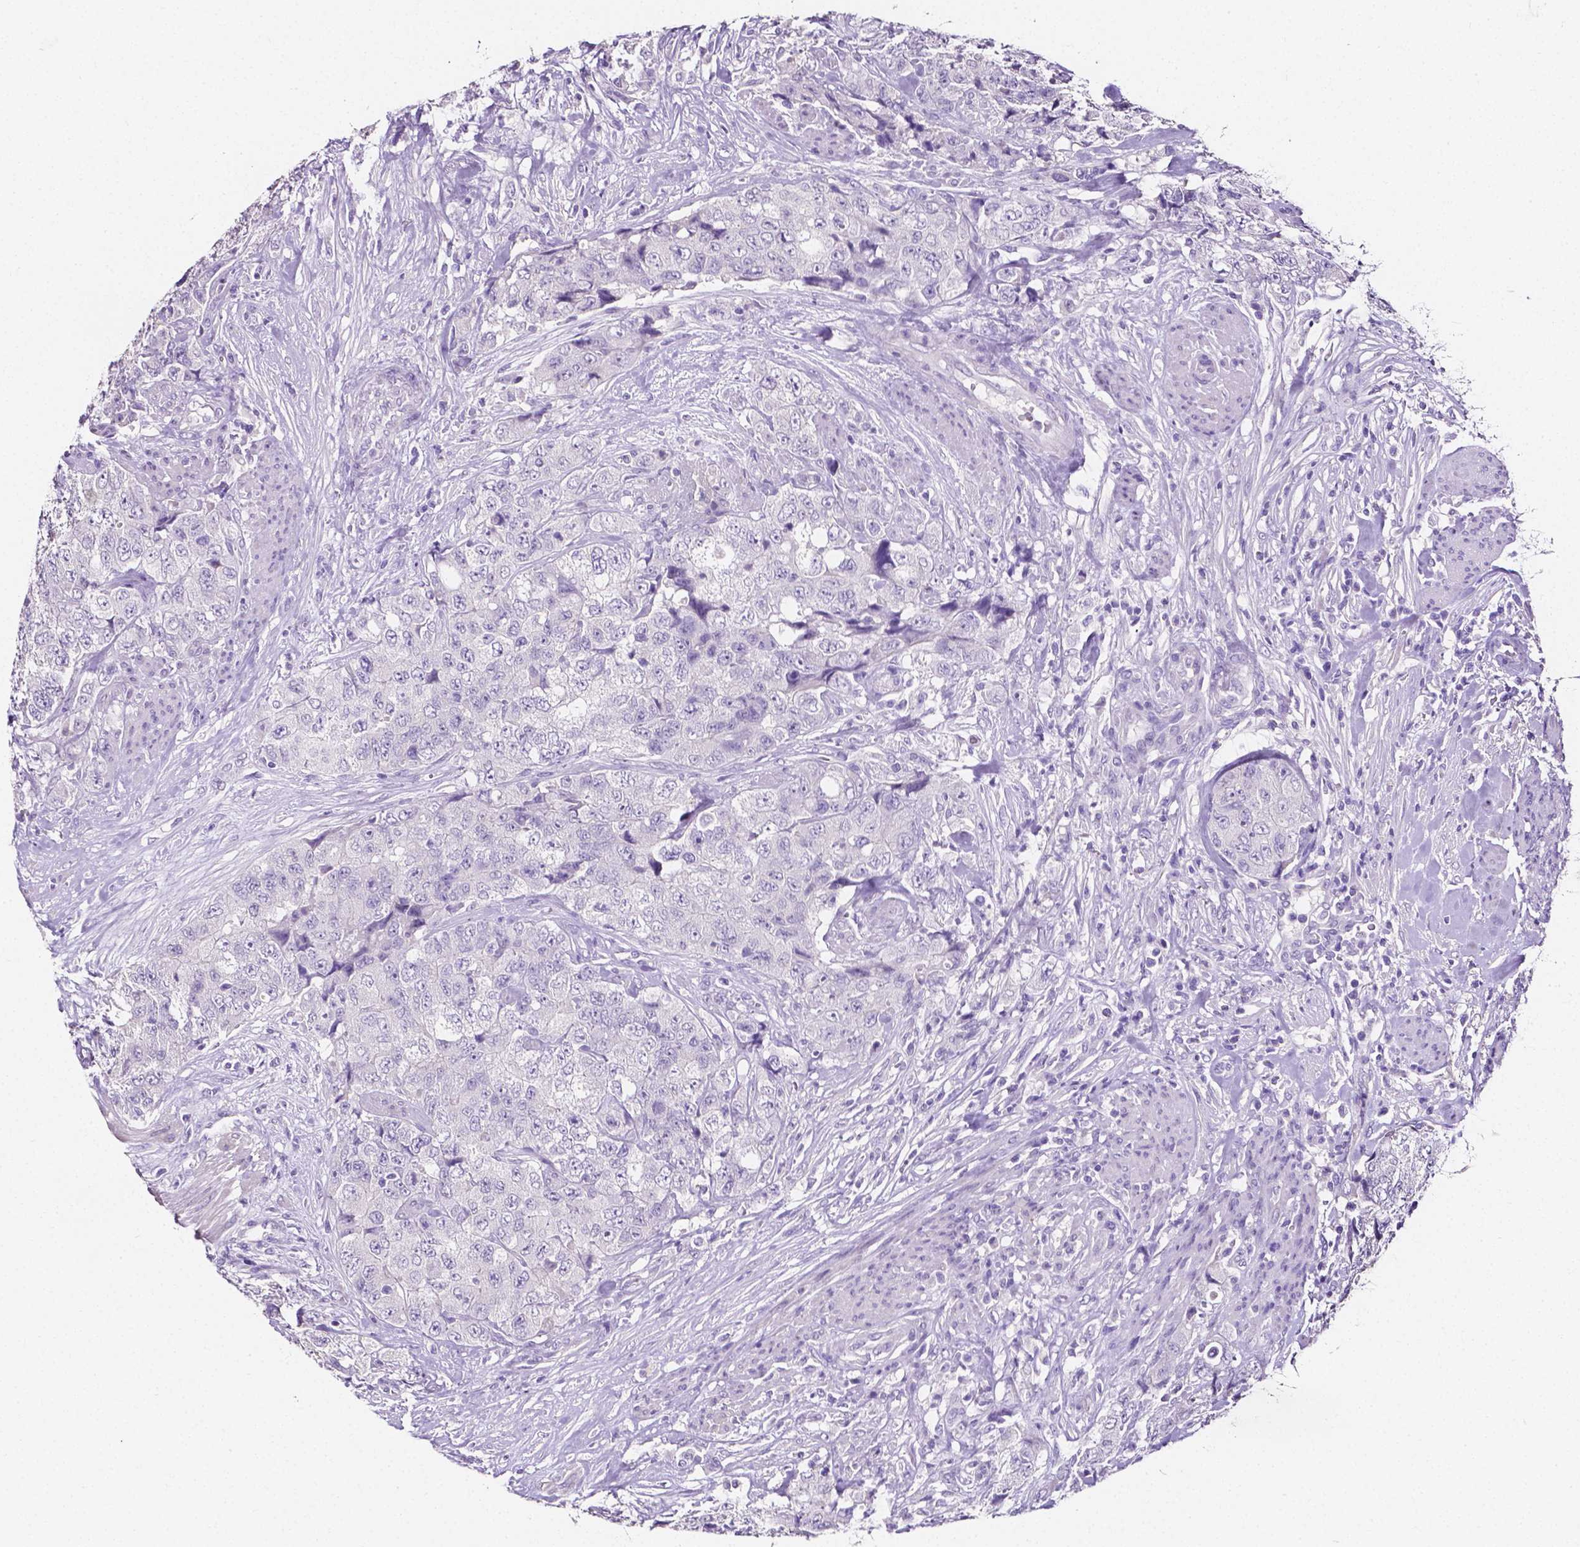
{"staining": {"intensity": "negative", "quantity": "none", "location": "none"}, "tissue": "urothelial cancer", "cell_type": "Tumor cells", "image_type": "cancer", "snomed": [{"axis": "morphology", "description": "Urothelial carcinoma, High grade"}, {"axis": "topography", "description": "Urinary bladder"}], "caption": "Tumor cells show no significant protein expression in urothelial cancer. The staining is performed using DAB (3,3'-diaminobenzidine) brown chromogen with nuclei counter-stained in using hematoxylin.", "gene": "SLC22A2", "patient": {"sex": "female", "age": 78}}